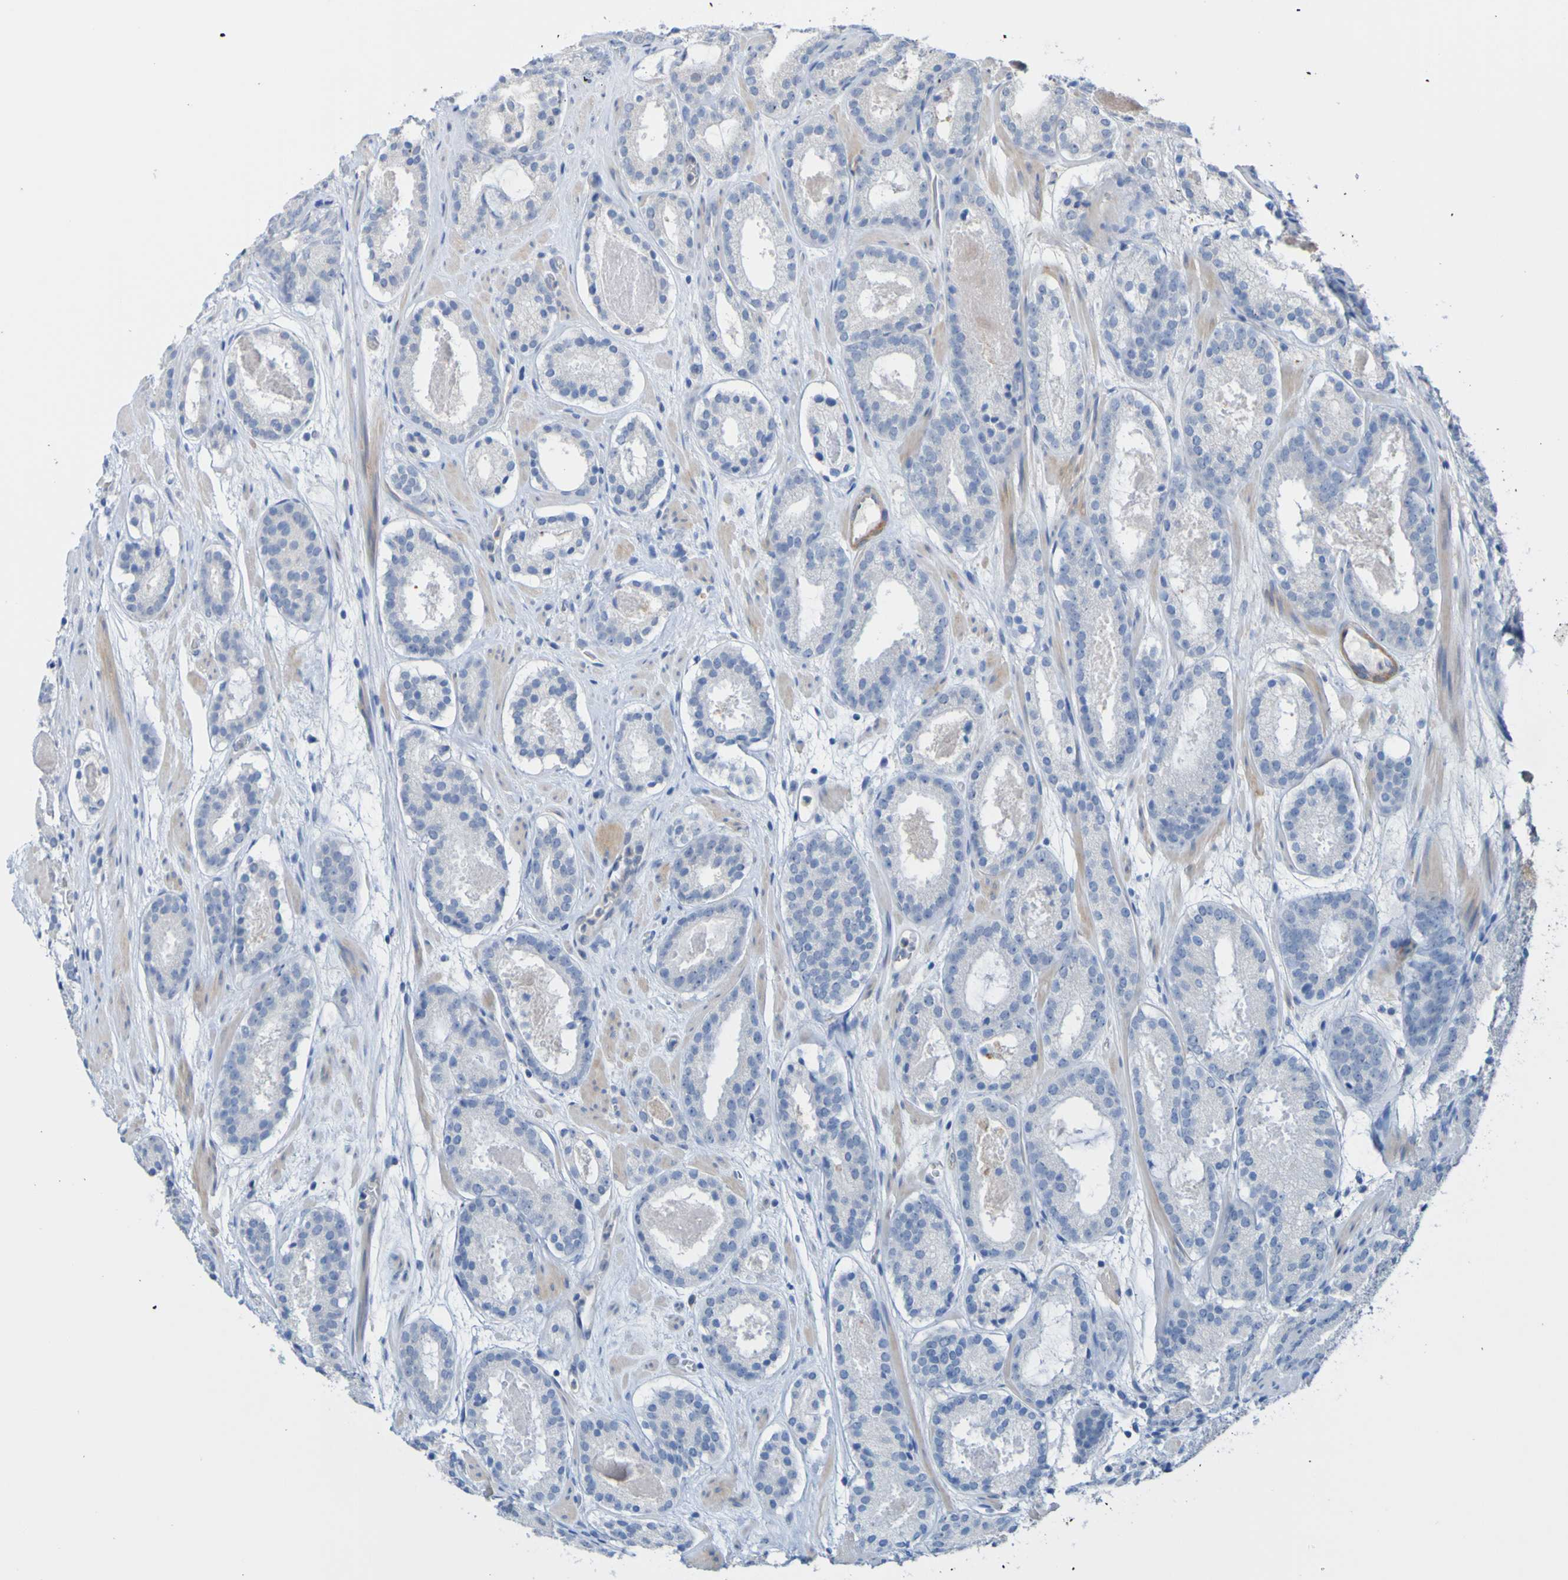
{"staining": {"intensity": "negative", "quantity": "none", "location": "none"}, "tissue": "prostate cancer", "cell_type": "Tumor cells", "image_type": "cancer", "snomed": [{"axis": "morphology", "description": "Adenocarcinoma, Low grade"}, {"axis": "topography", "description": "Prostate"}], "caption": "High power microscopy photomicrograph of an IHC histopathology image of prostate adenocarcinoma (low-grade), revealing no significant staining in tumor cells. (Immunohistochemistry (ihc), brightfield microscopy, high magnification).", "gene": "ACMSD", "patient": {"sex": "male", "age": 69}}